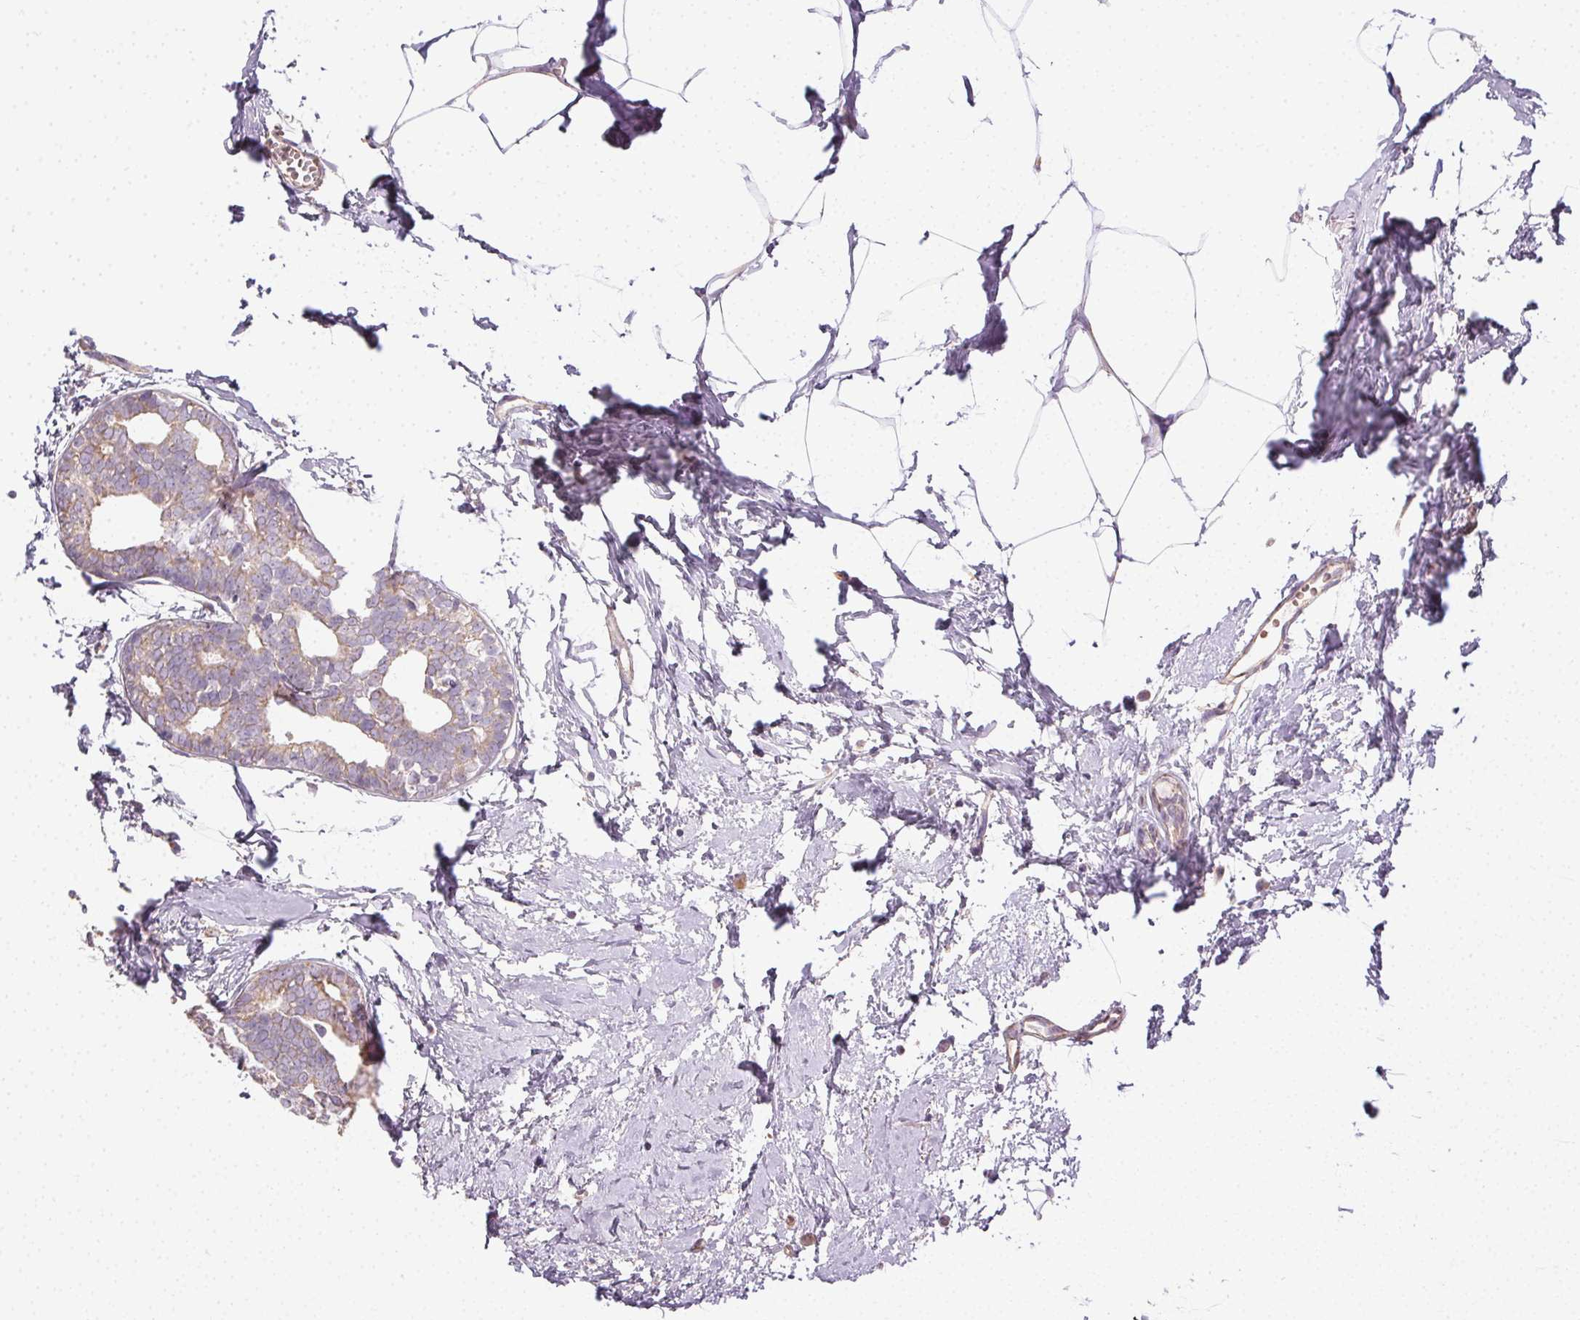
{"staining": {"intensity": "weak", "quantity": "25%-75%", "location": "cytoplasmic/membranous"}, "tissue": "breast cancer", "cell_type": "Tumor cells", "image_type": "cancer", "snomed": [{"axis": "morphology", "description": "Duct carcinoma"}, {"axis": "topography", "description": "Breast"}], "caption": "Weak cytoplasmic/membranous expression for a protein is seen in approximately 25%-75% of tumor cells of breast infiltrating ductal carcinoma using immunohistochemistry (IHC).", "gene": "SMYD1", "patient": {"sex": "female", "age": 40}}